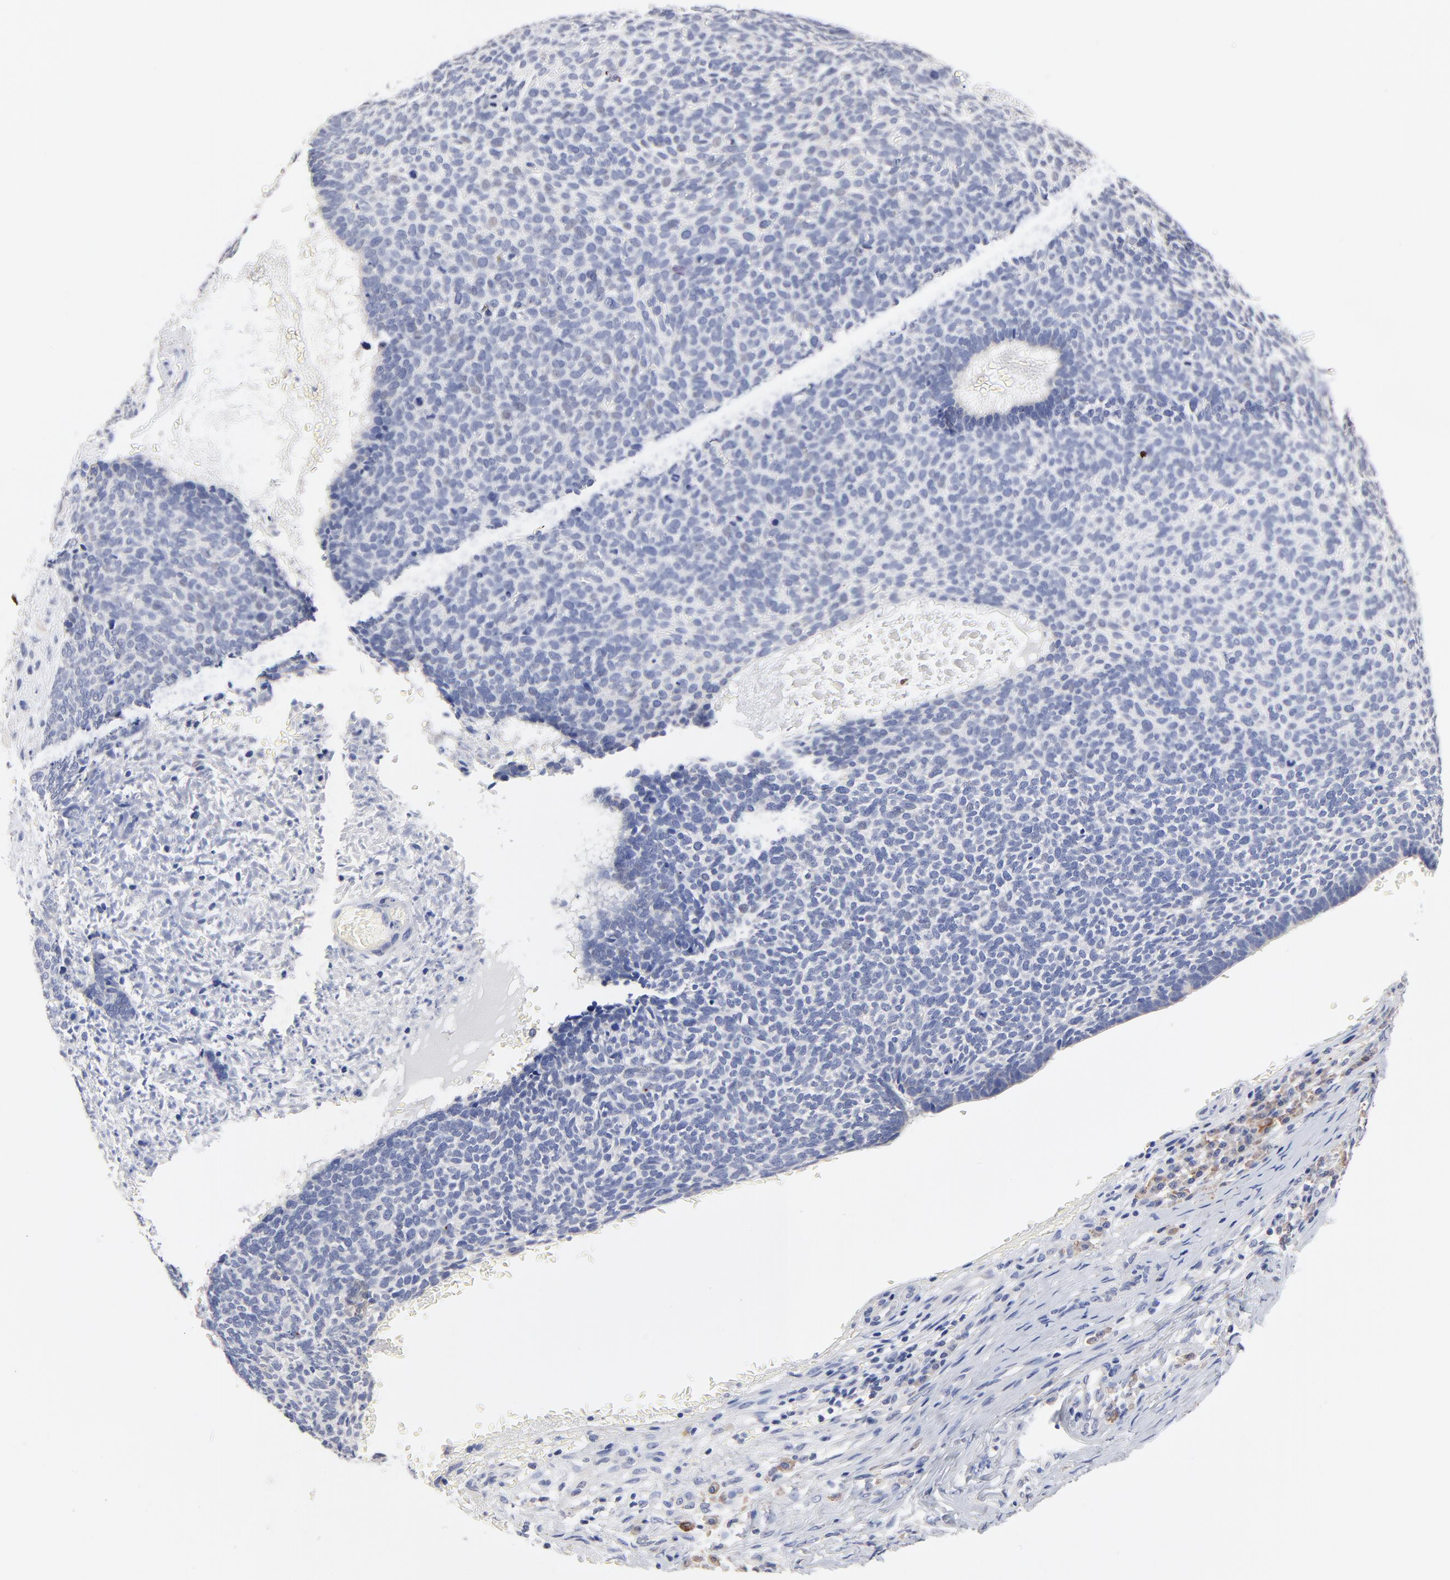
{"staining": {"intensity": "negative", "quantity": "none", "location": "none"}, "tissue": "skin cancer", "cell_type": "Tumor cells", "image_type": "cancer", "snomed": [{"axis": "morphology", "description": "Basal cell carcinoma"}, {"axis": "topography", "description": "Skin"}], "caption": "This is an immunohistochemistry (IHC) photomicrograph of human skin cancer. There is no positivity in tumor cells.", "gene": "TWNK", "patient": {"sex": "male", "age": 87}}